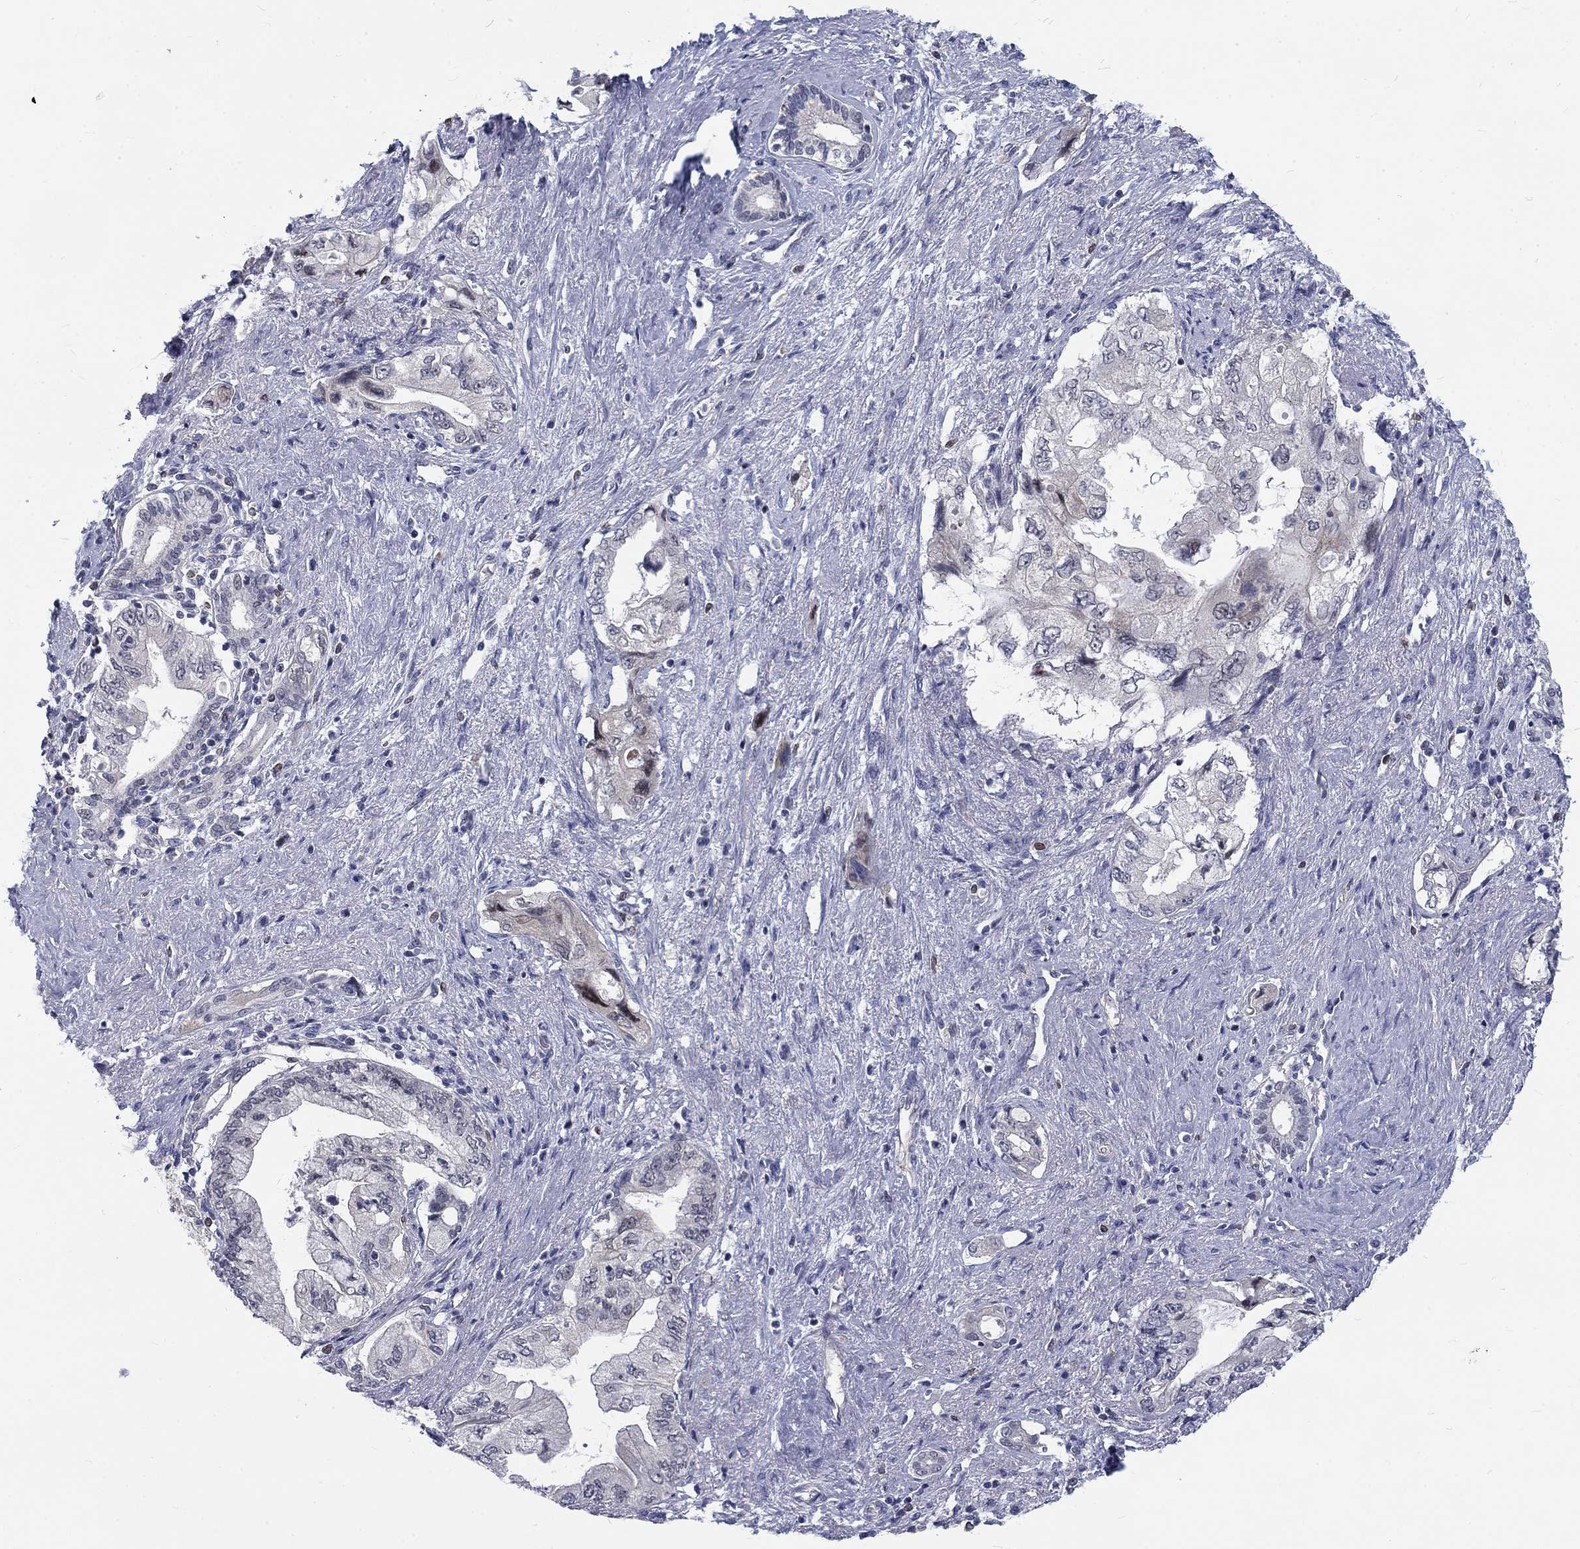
{"staining": {"intensity": "negative", "quantity": "none", "location": "none"}, "tissue": "pancreatic cancer", "cell_type": "Tumor cells", "image_type": "cancer", "snomed": [{"axis": "morphology", "description": "Adenocarcinoma, NOS"}, {"axis": "topography", "description": "Pancreas"}], "caption": "Image shows no significant protein staining in tumor cells of pancreatic adenocarcinoma.", "gene": "PHKA1", "patient": {"sex": "female", "age": 73}}